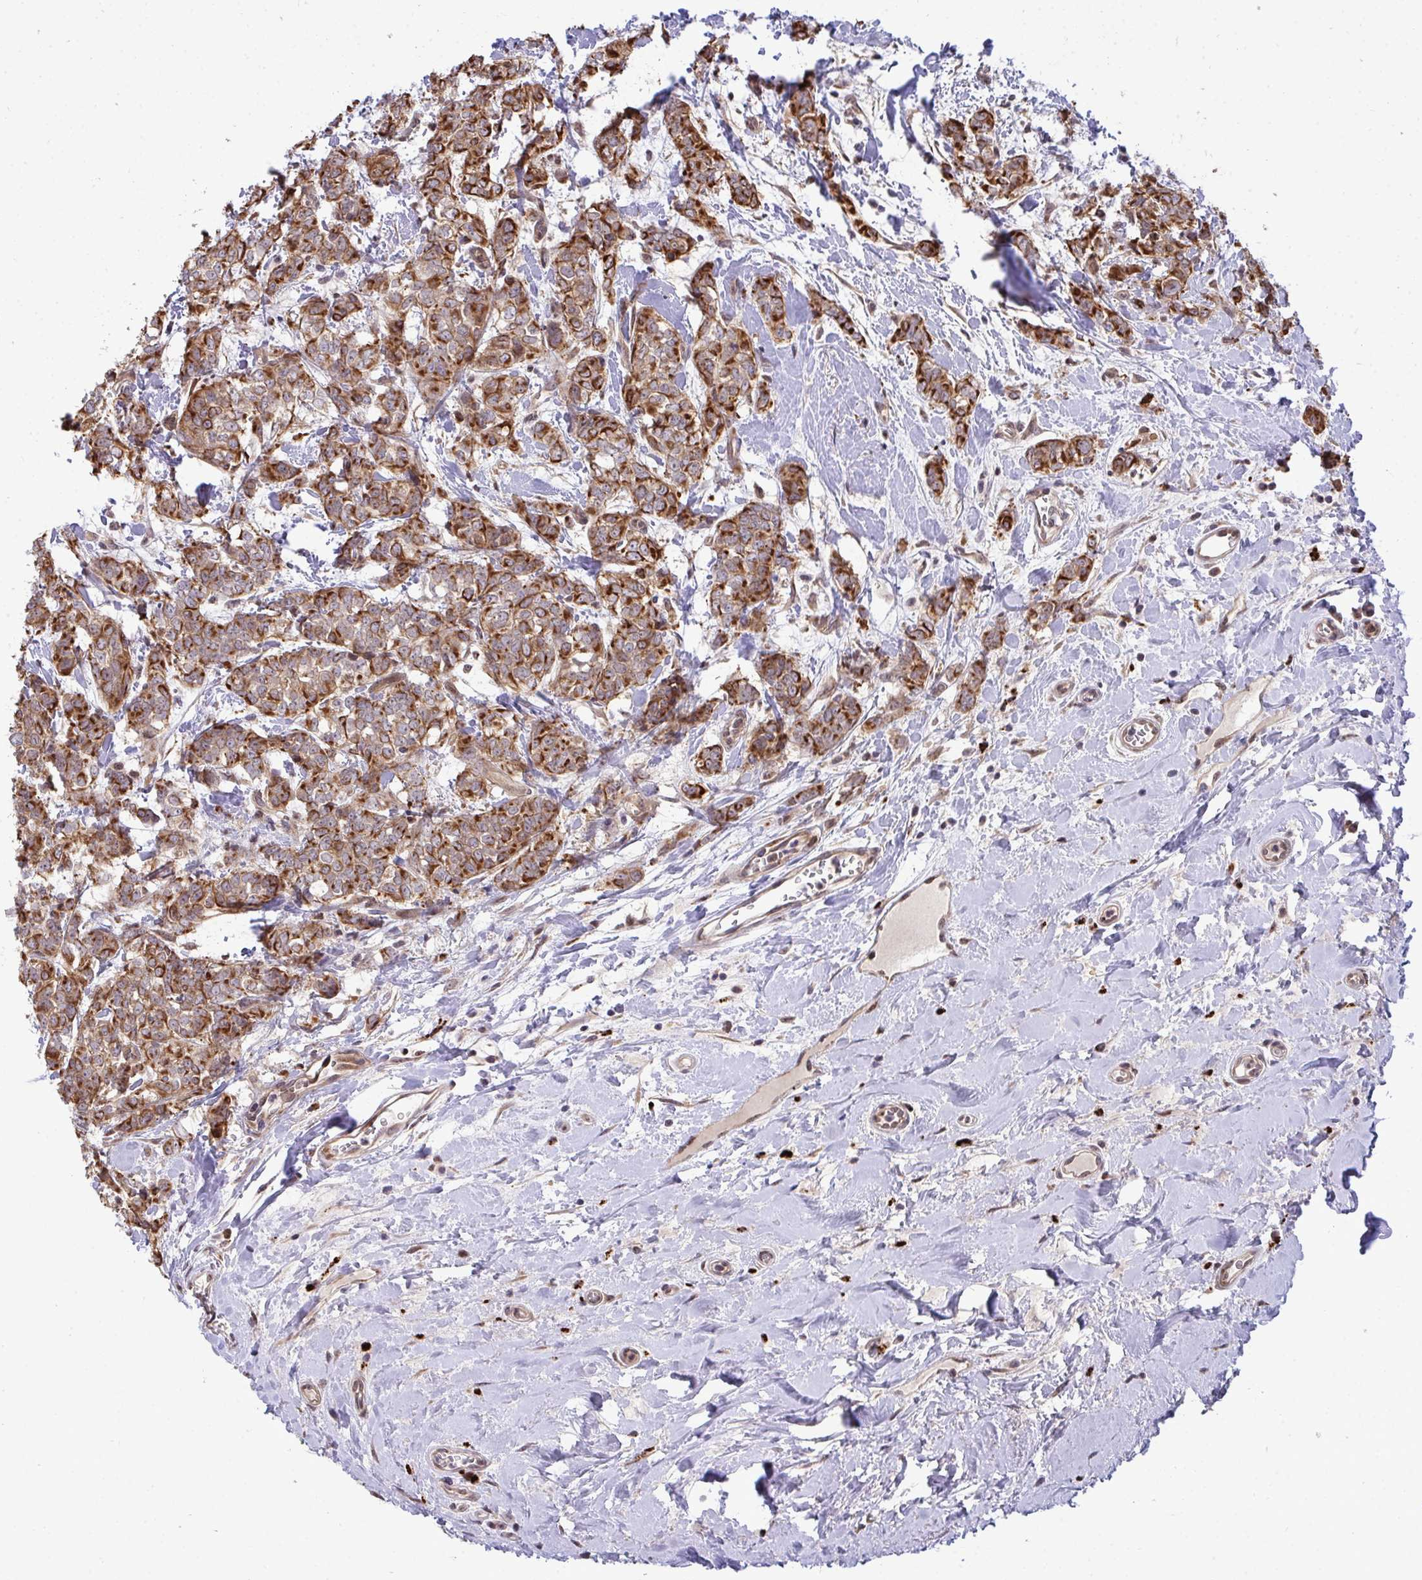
{"staining": {"intensity": "strong", "quantity": ">75%", "location": "cytoplasmic/membranous"}, "tissue": "breast cancer", "cell_type": "Tumor cells", "image_type": "cancer", "snomed": [{"axis": "morphology", "description": "Duct carcinoma"}, {"axis": "topography", "description": "Breast"}], "caption": "A brown stain highlights strong cytoplasmic/membranous positivity of a protein in infiltrating ductal carcinoma (breast) tumor cells.", "gene": "TRIM44", "patient": {"sex": "female", "age": 61}}